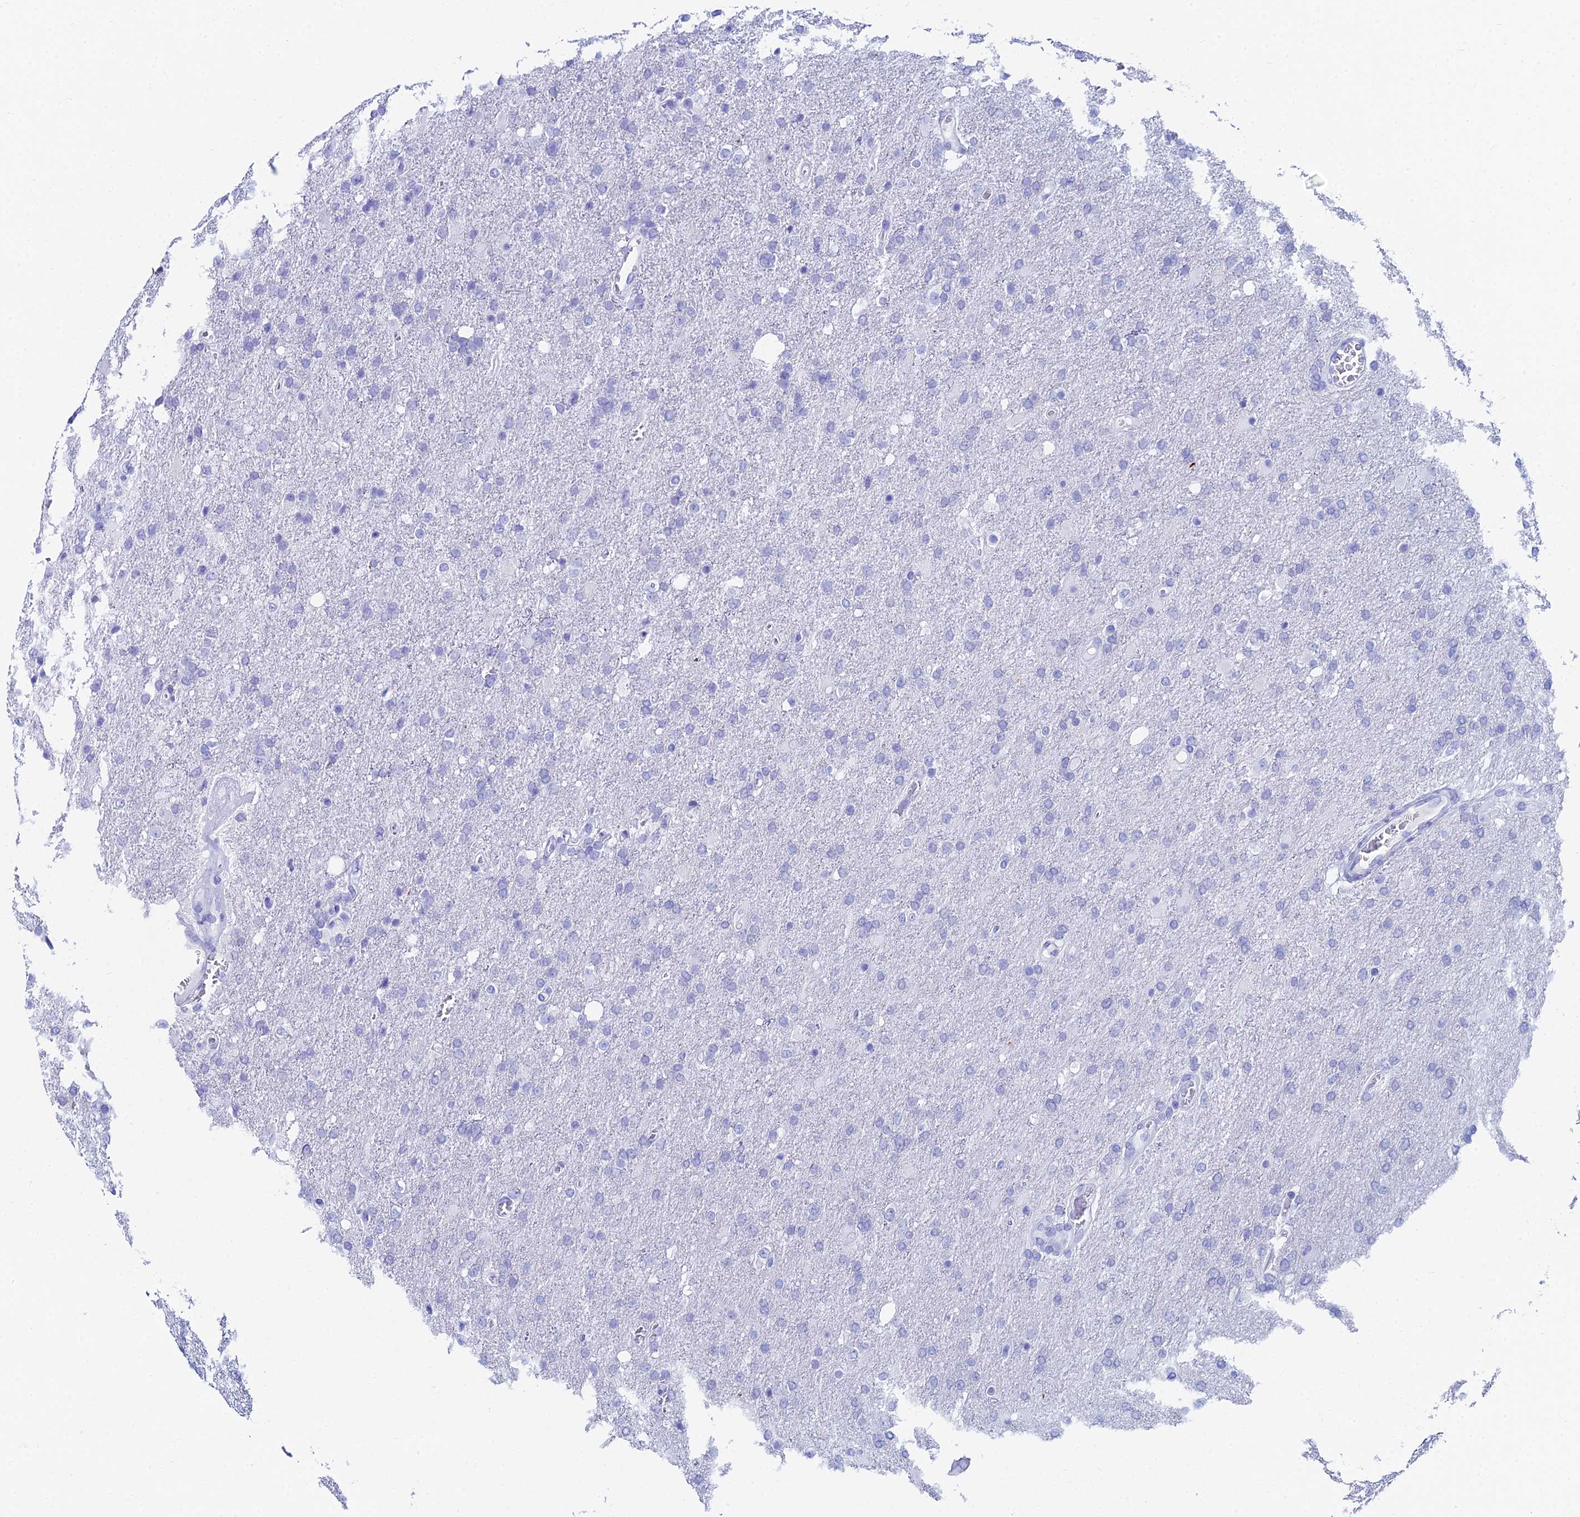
{"staining": {"intensity": "negative", "quantity": "none", "location": "none"}, "tissue": "glioma", "cell_type": "Tumor cells", "image_type": "cancer", "snomed": [{"axis": "morphology", "description": "Glioma, malignant, High grade"}, {"axis": "topography", "description": "Brain"}], "caption": "An immunohistochemistry (IHC) image of glioma is shown. There is no staining in tumor cells of glioma.", "gene": "HSPA1L", "patient": {"sex": "female", "age": 74}}